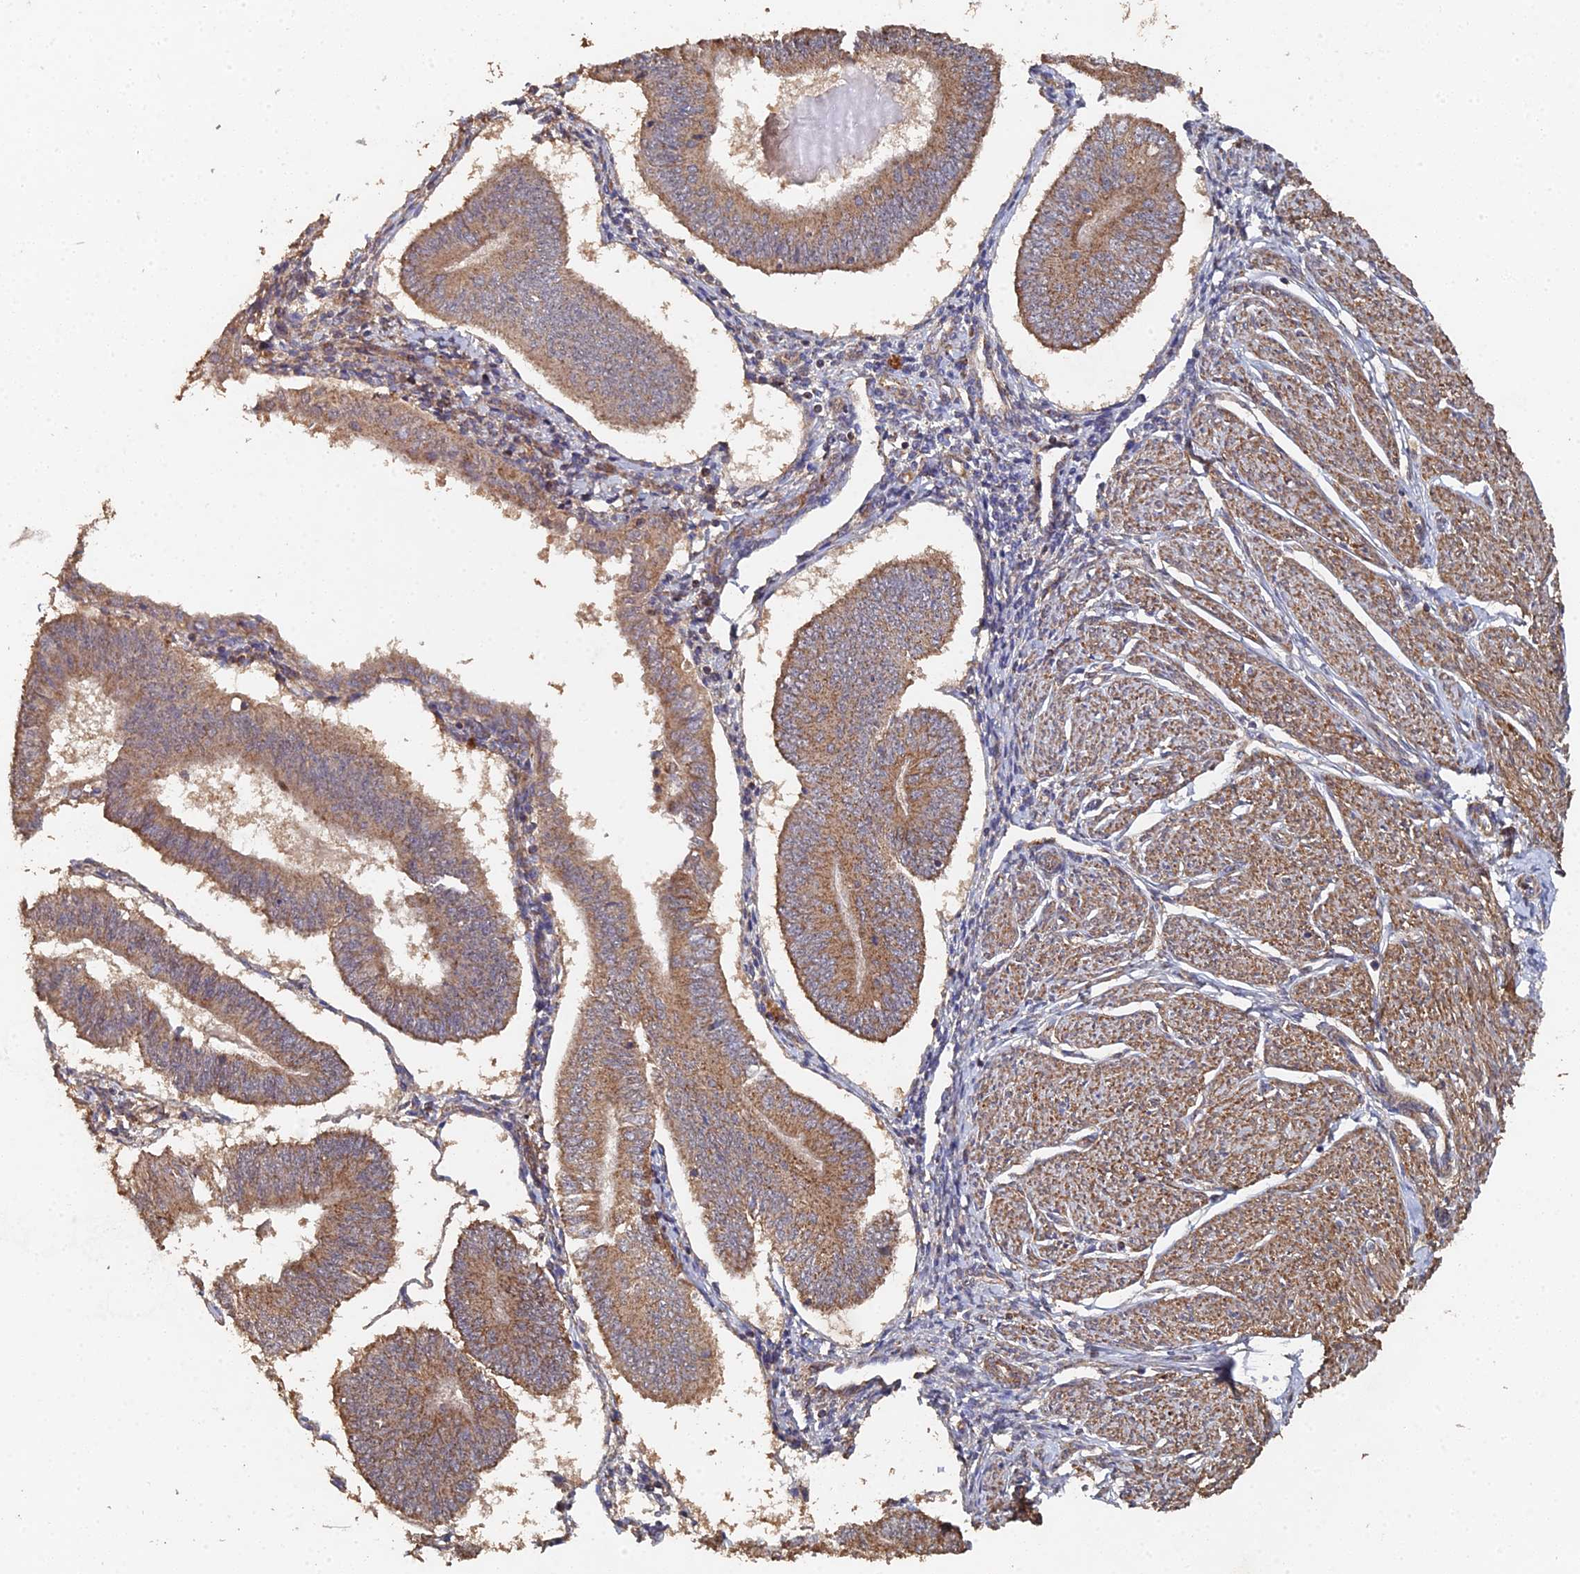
{"staining": {"intensity": "moderate", "quantity": ">75%", "location": "cytoplasmic/membranous"}, "tissue": "endometrial cancer", "cell_type": "Tumor cells", "image_type": "cancer", "snomed": [{"axis": "morphology", "description": "Adenocarcinoma, NOS"}, {"axis": "topography", "description": "Endometrium"}], "caption": "Immunohistochemical staining of human endometrial cancer (adenocarcinoma) displays moderate cytoplasmic/membranous protein positivity in approximately >75% of tumor cells.", "gene": "SPANXN4", "patient": {"sex": "female", "age": 58}}